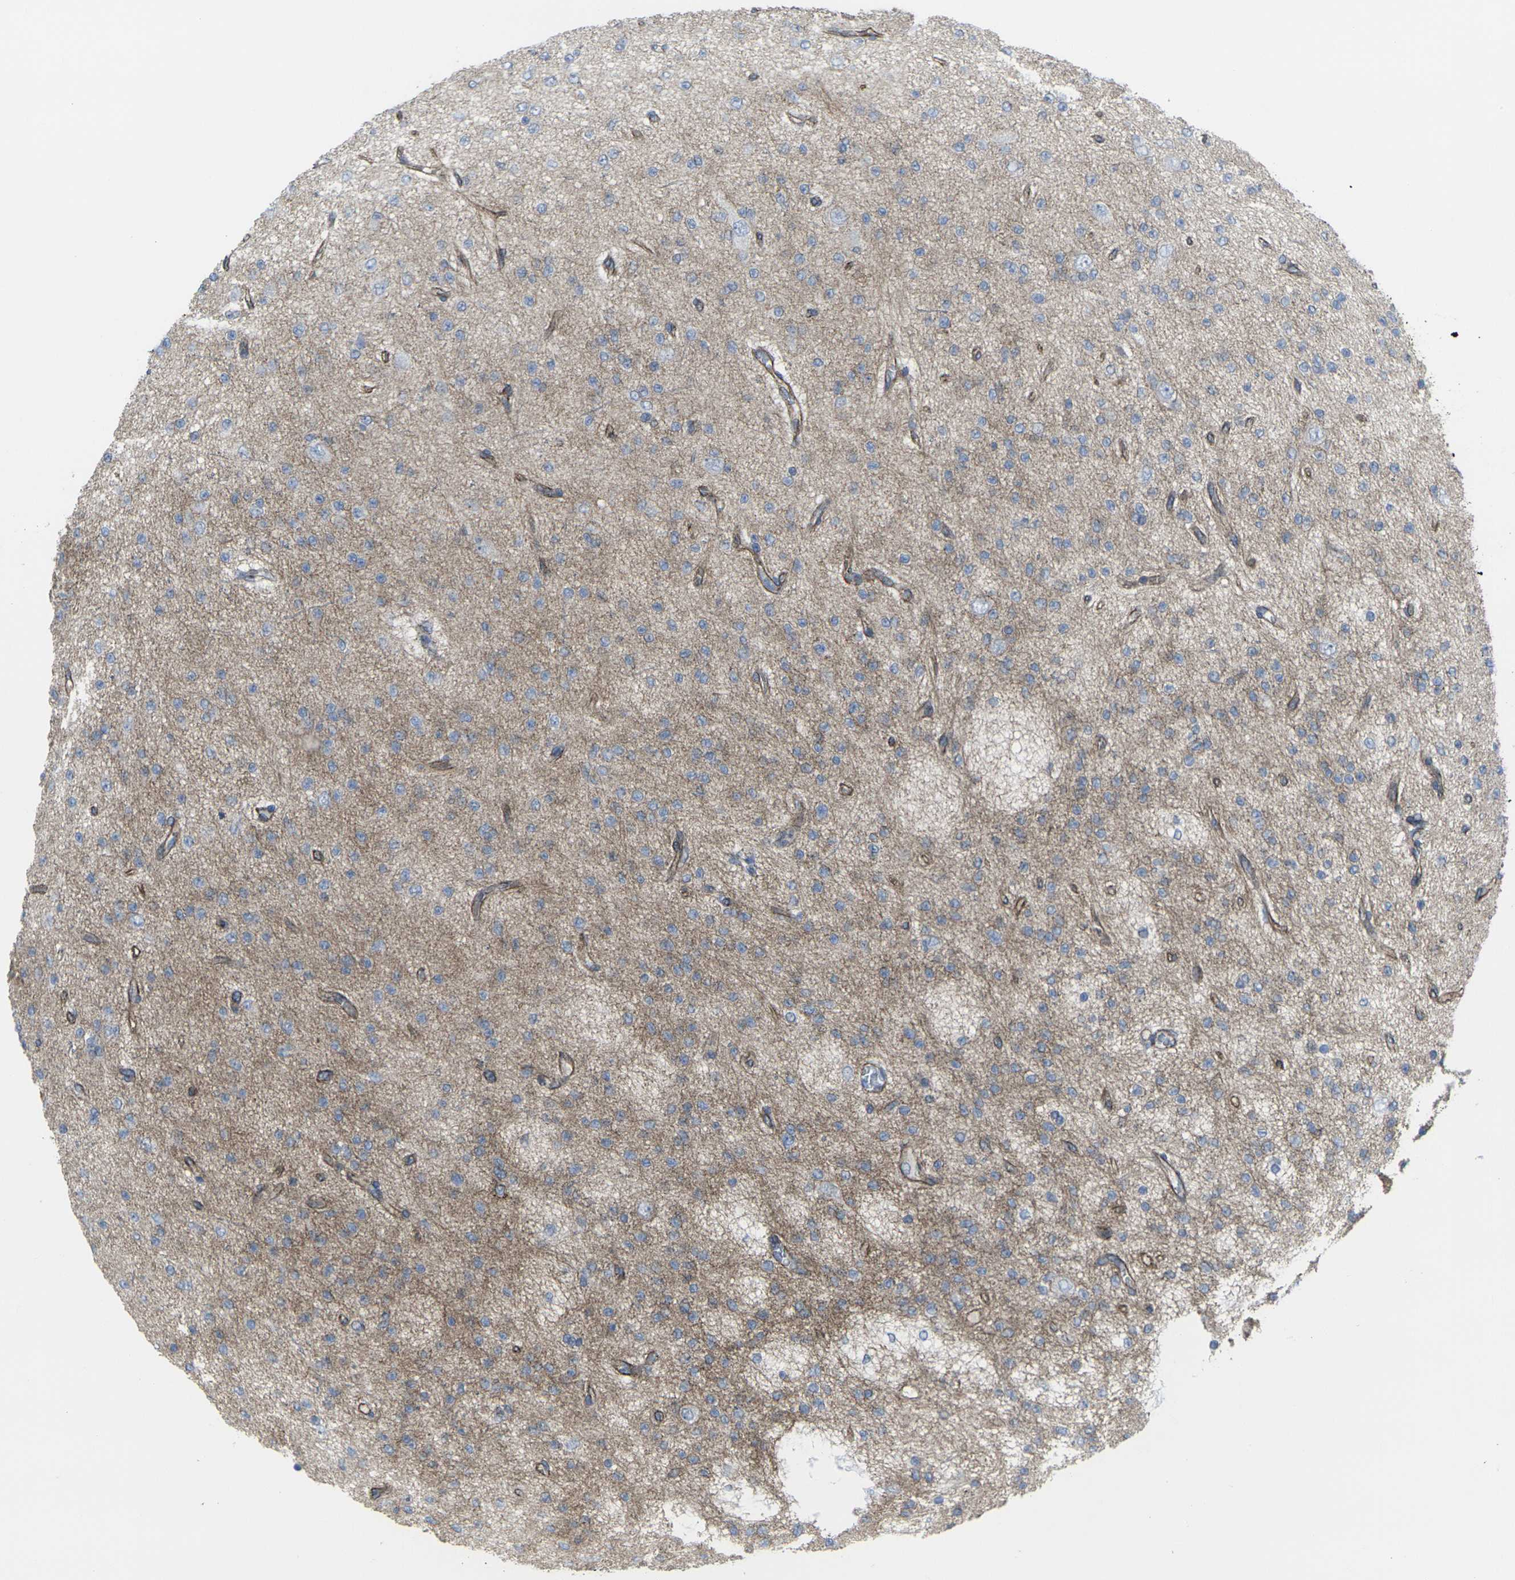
{"staining": {"intensity": "negative", "quantity": "none", "location": "none"}, "tissue": "glioma", "cell_type": "Tumor cells", "image_type": "cancer", "snomed": [{"axis": "morphology", "description": "Glioma, malignant, Low grade"}, {"axis": "topography", "description": "Brain"}], "caption": "IHC image of low-grade glioma (malignant) stained for a protein (brown), which exhibits no expression in tumor cells.", "gene": "CDH11", "patient": {"sex": "male", "age": 38}}